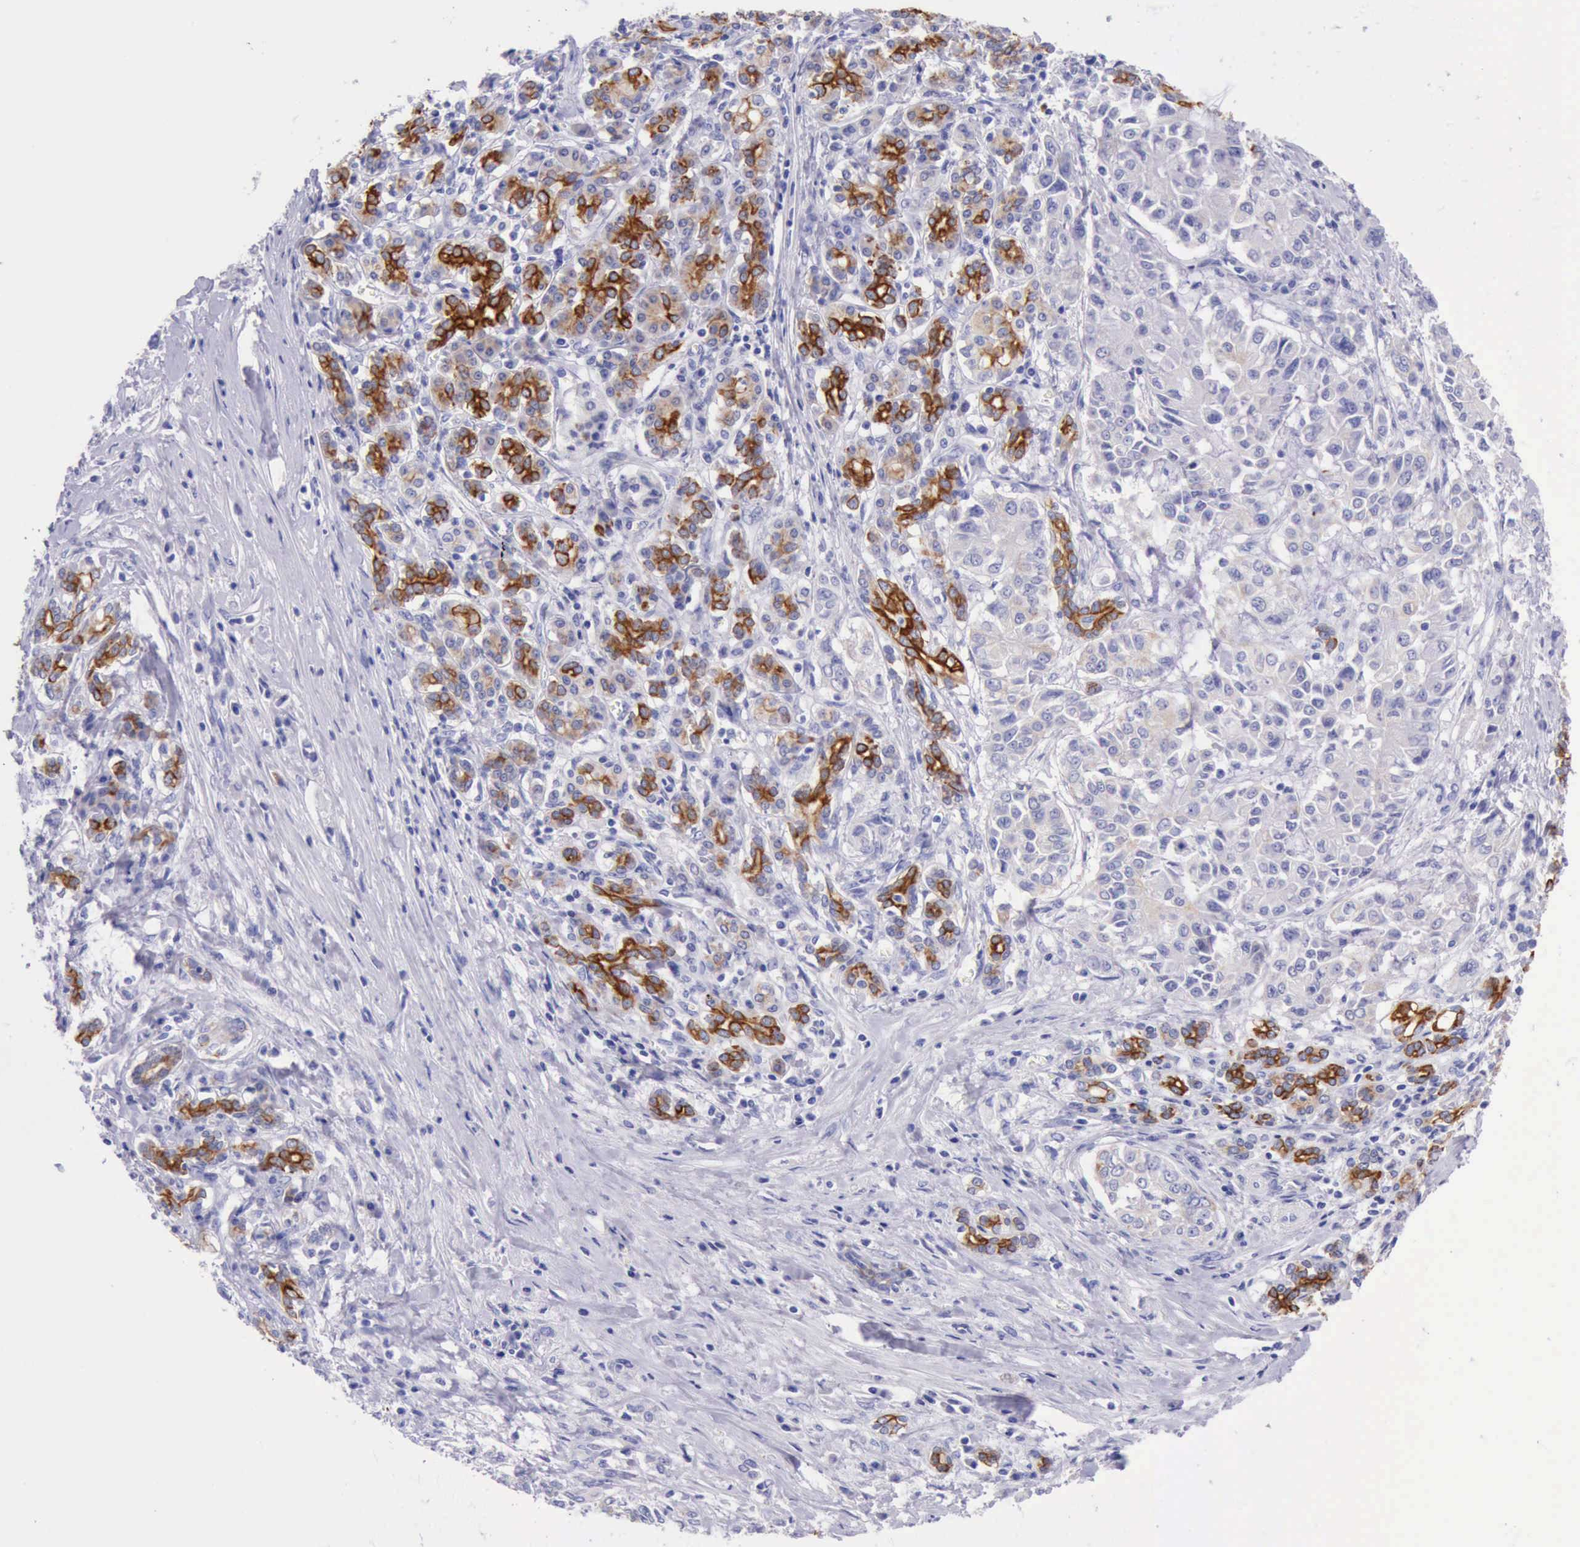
{"staining": {"intensity": "weak", "quantity": "<25%", "location": "cytoplasmic/membranous"}, "tissue": "pancreatic cancer", "cell_type": "Tumor cells", "image_type": "cancer", "snomed": [{"axis": "morphology", "description": "Adenocarcinoma, NOS"}, {"axis": "topography", "description": "Pancreas"}], "caption": "Protein analysis of pancreatic adenocarcinoma exhibits no significant positivity in tumor cells. (DAB (3,3'-diaminobenzidine) immunohistochemistry (IHC) visualized using brightfield microscopy, high magnification).", "gene": "KRT8", "patient": {"sex": "female", "age": 52}}